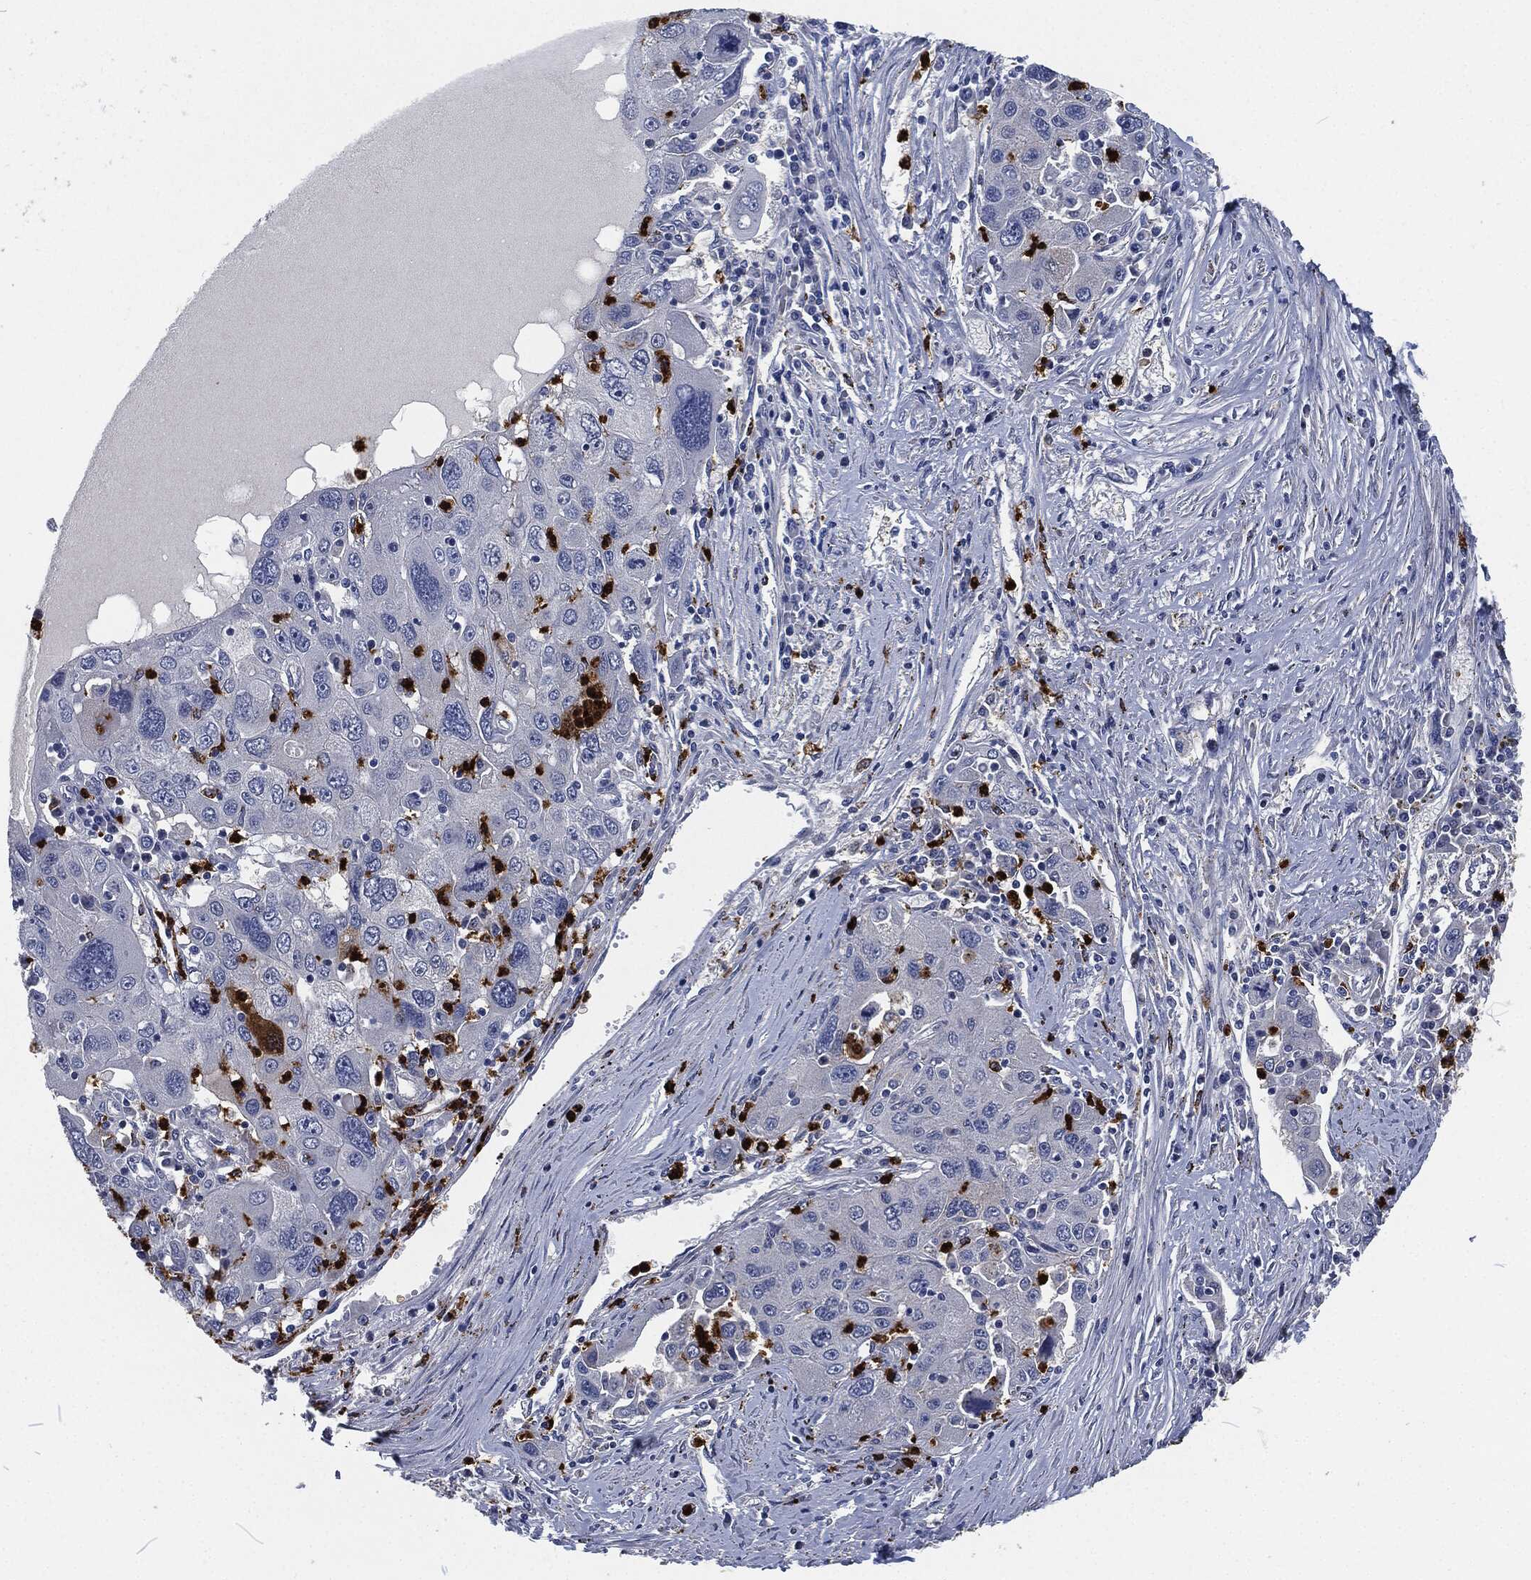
{"staining": {"intensity": "negative", "quantity": "none", "location": "none"}, "tissue": "stomach cancer", "cell_type": "Tumor cells", "image_type": "cancer", "snomed": [{"axis": "morphology", "description": "Adenocarcinoma, NOS"}, {"axis": "topography", "description": "Stomach"}], "caption": "This is a photomicrograph of immunohistochemistry staining of adenocarcinoma (stomach), which shows no positivity in tumor cells.", "gene": "MPO", "patient": {"sex": "male", "age": 56}}